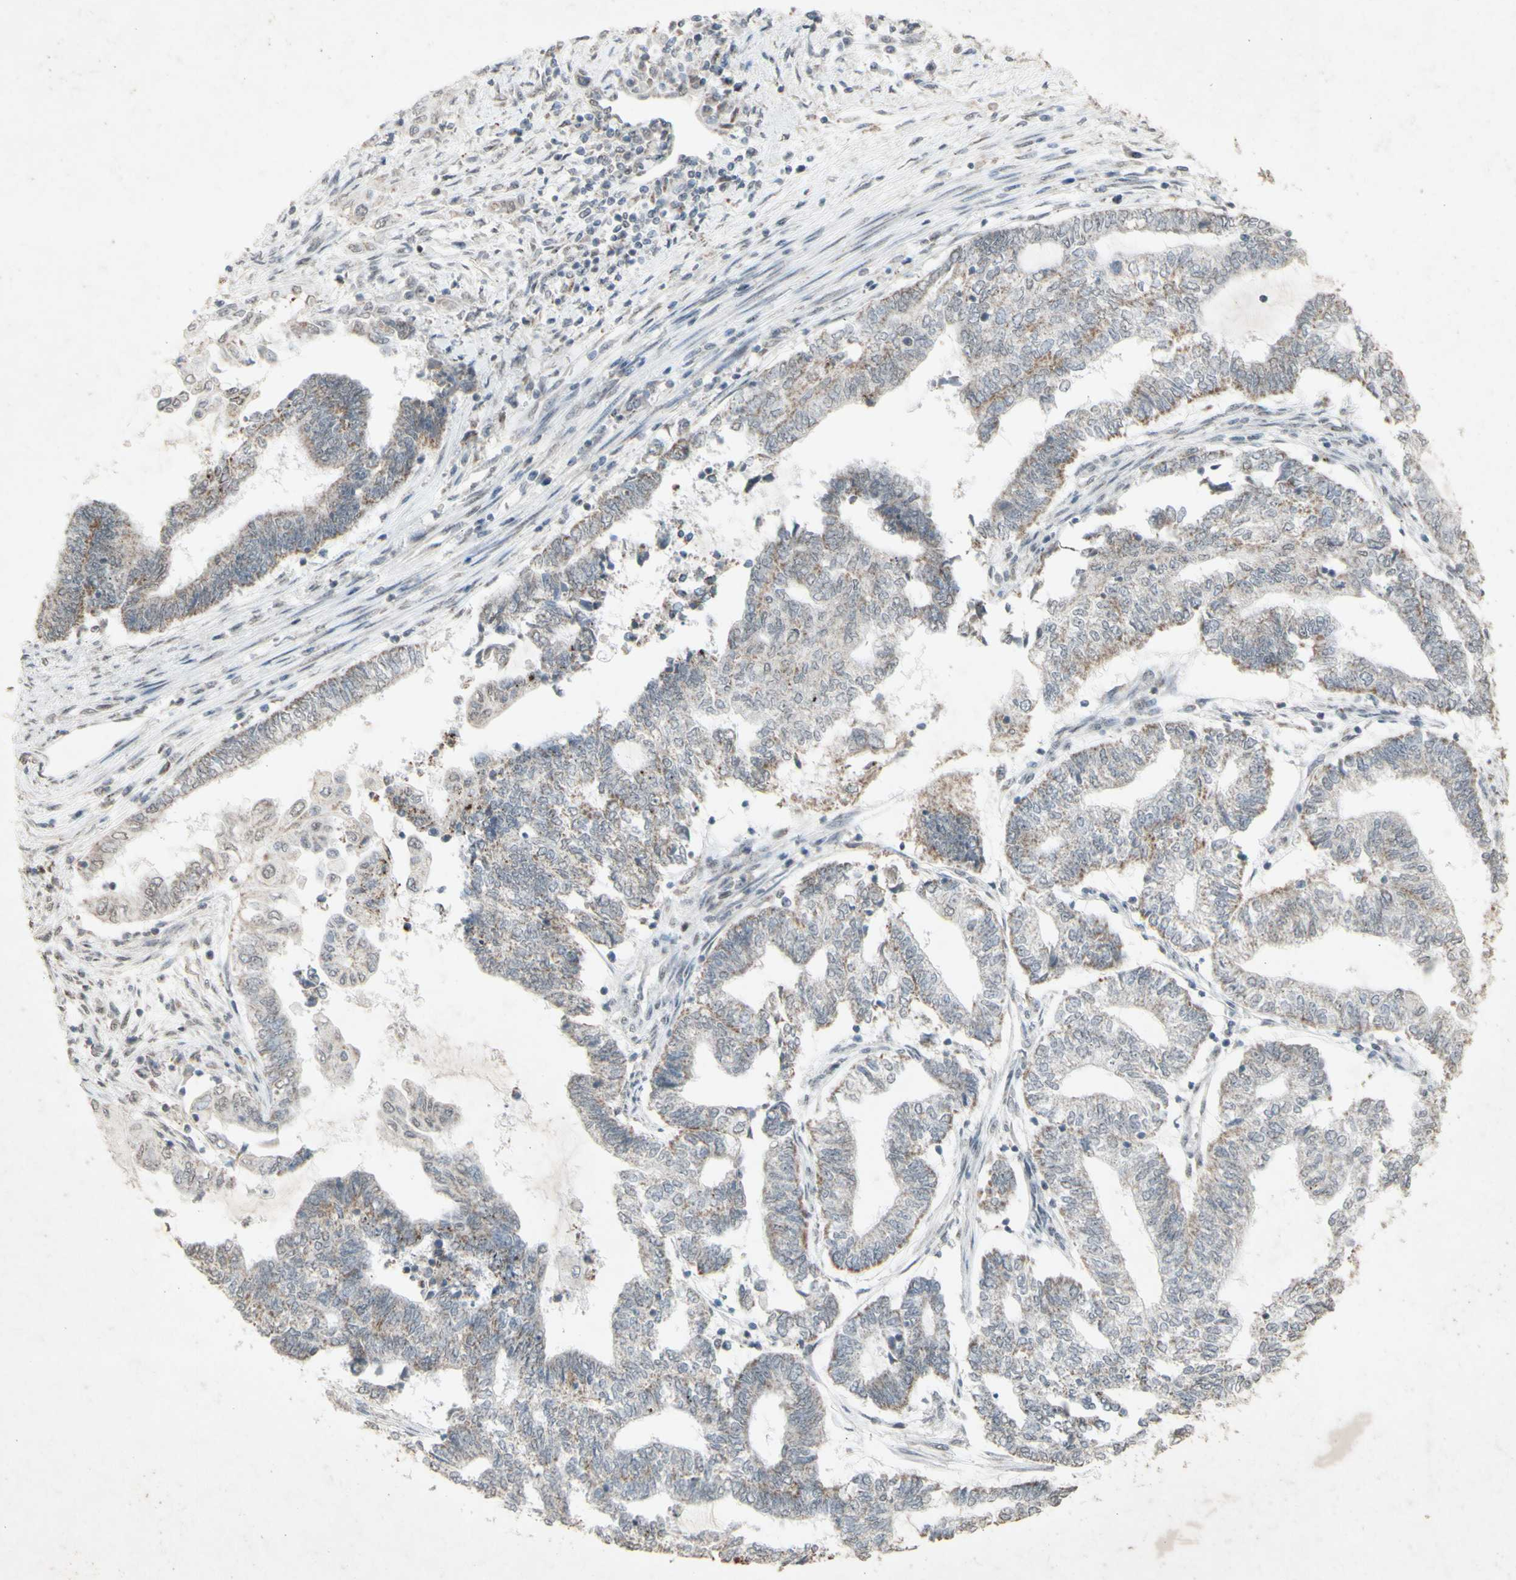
{"staining": {"intensity": "weak", "quantity": "<25%", "location": "cytoplasmic/membranous"}, "tissue": "endometrial cancer", "cell_type": "Tumor cells", "image_type": "cancer", "snomed": [{"axis": "morphology", "description": "Adenocarcinoma, NOS"}, {"axis": "topography", "description": "Uterus"}, {"axis": "topography", "description": "Endometrium"}], "caption": "The photomicrograph shows no significant staining in tumor cells of endometrial cancer.", "gene": "CENPB", "patient": {"sex": "female", "age": 70}}